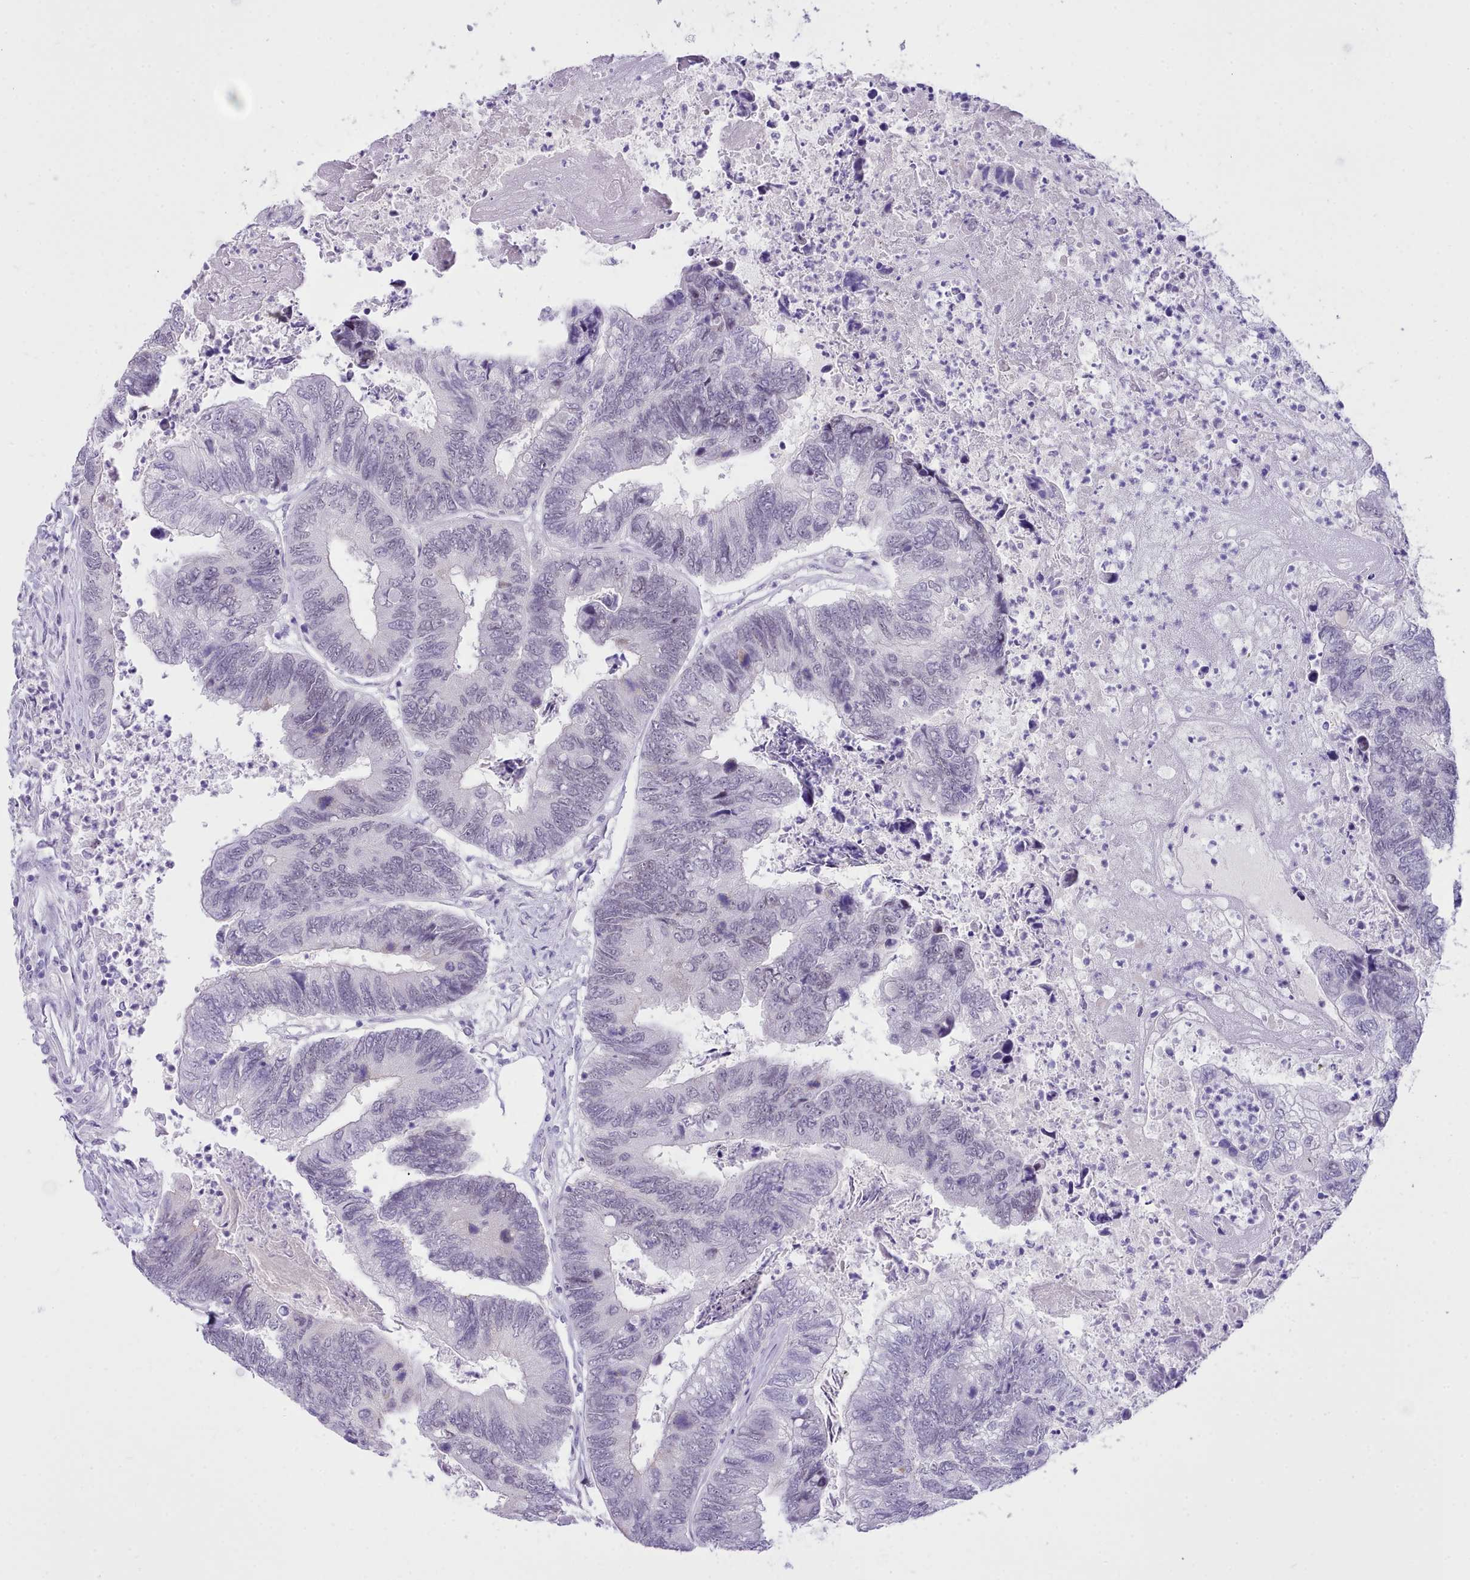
{"staining": {"intensity": "negative", "quantity": "none", "location": "none"}, "tissue": "colorectal cancer", "cell_type": "Tumor cells", "image_type": "cancer", "snomed": [{"axis": "morphology", "description": "Adenocarcinoma, NOS"}, {"axis": "topography", "description": "Colon"}], "caption": "Immunohistochemistry (IHC) histopathology image of neoplastic tissue: colorectal cancer stained with DAB shows no significant protein staining in tumor cells.", "gene": "LRRC37A", "patient": {"sex": "female", "age": 67}}